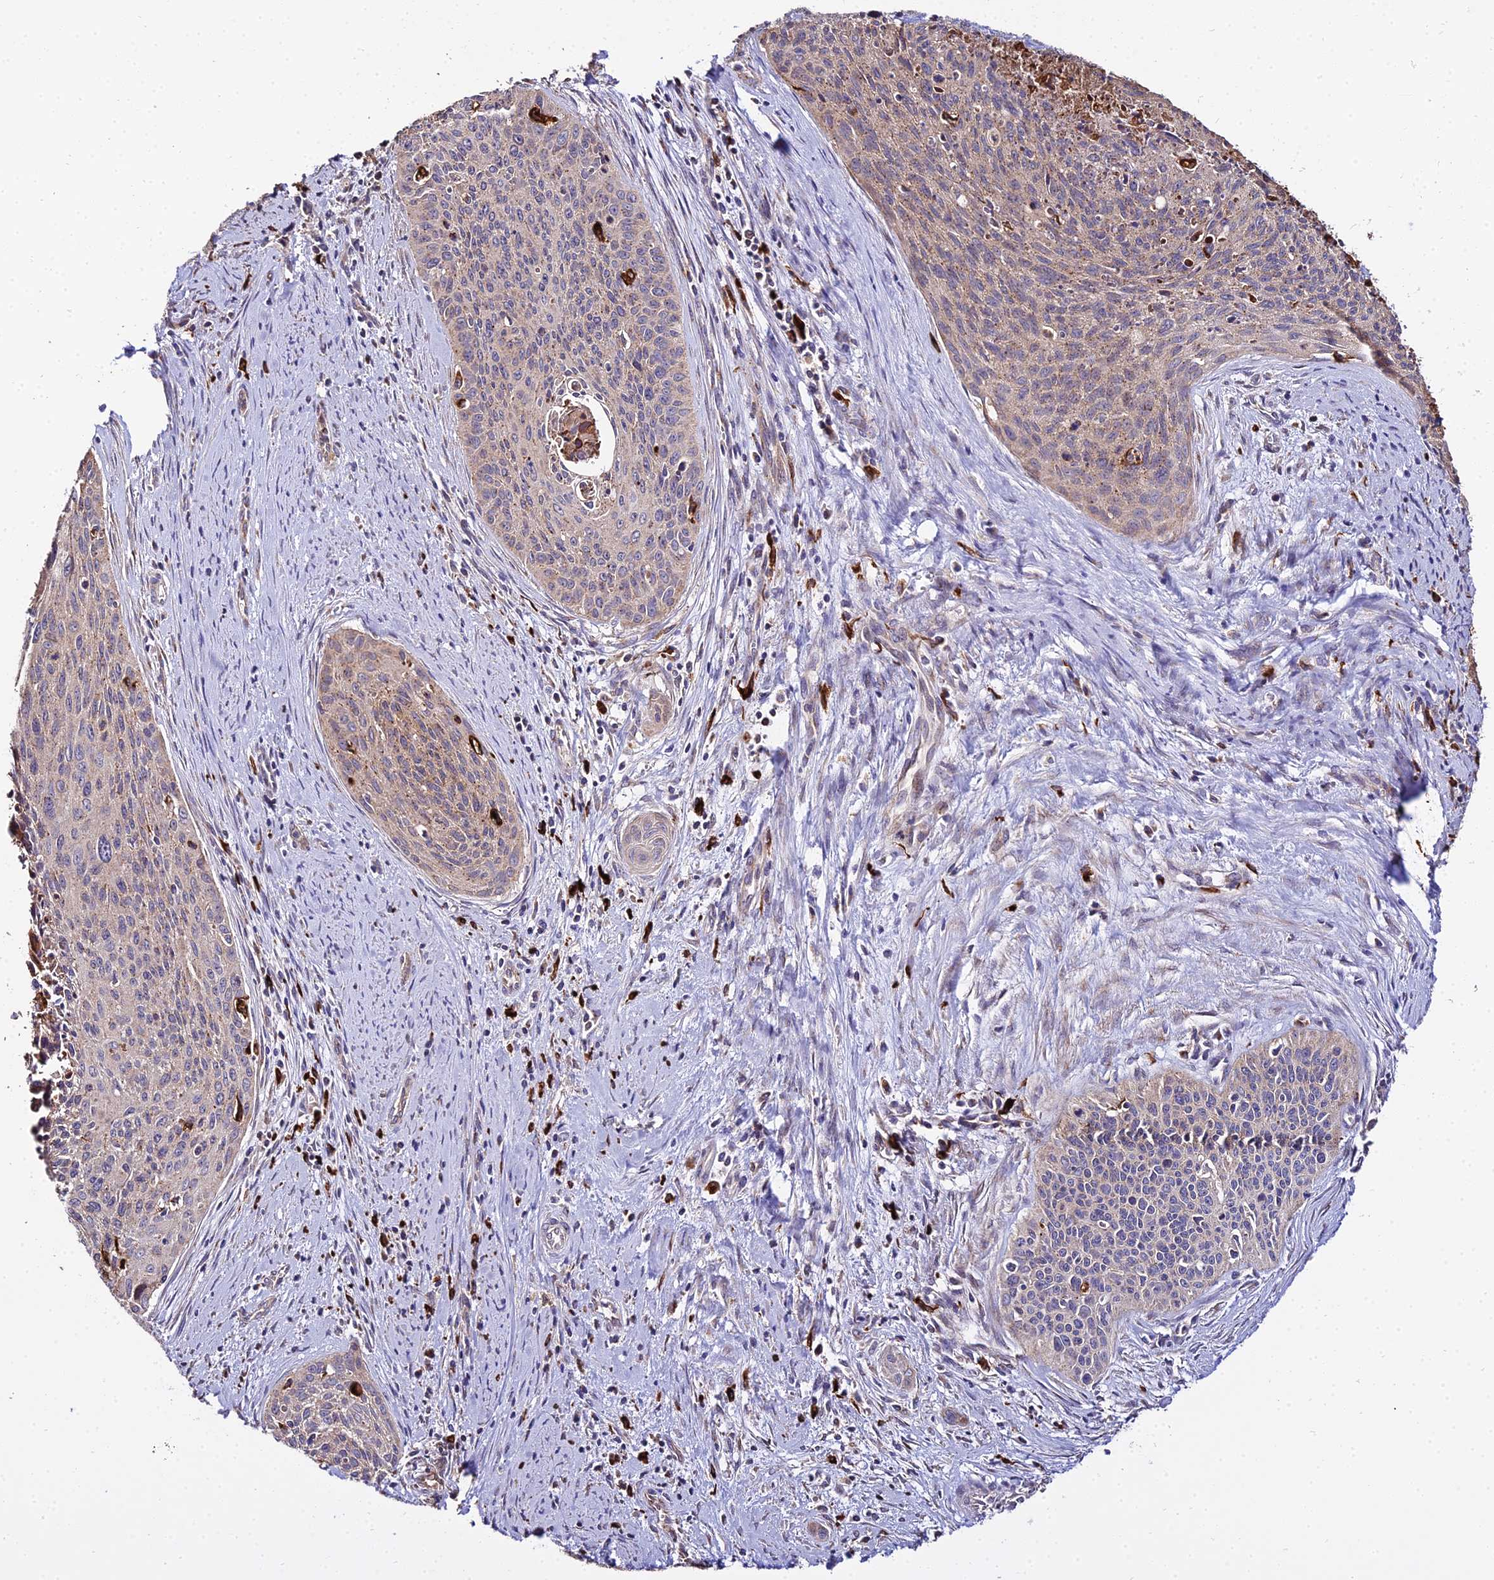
{"staining": {"intensity": "weak", "quantity": "<25%", "location": "cytoplasmic/membranous"}, "tissue": "cervical cancer", "cell_type": "Tumor cells", "image_type": "cancer", "snomed": [{"axis": "morphology", "description": "Squamous cell carcinoma, NOS"}, {"axis": "topography", "description": "Cervix"}], "caption": "Immunohistochemical staining of human cervical squamous cell carcinoma displays no significant positivity in tumor cells.", "gene": "PEX19", "patient": {"sex": "female", "age": 55}}